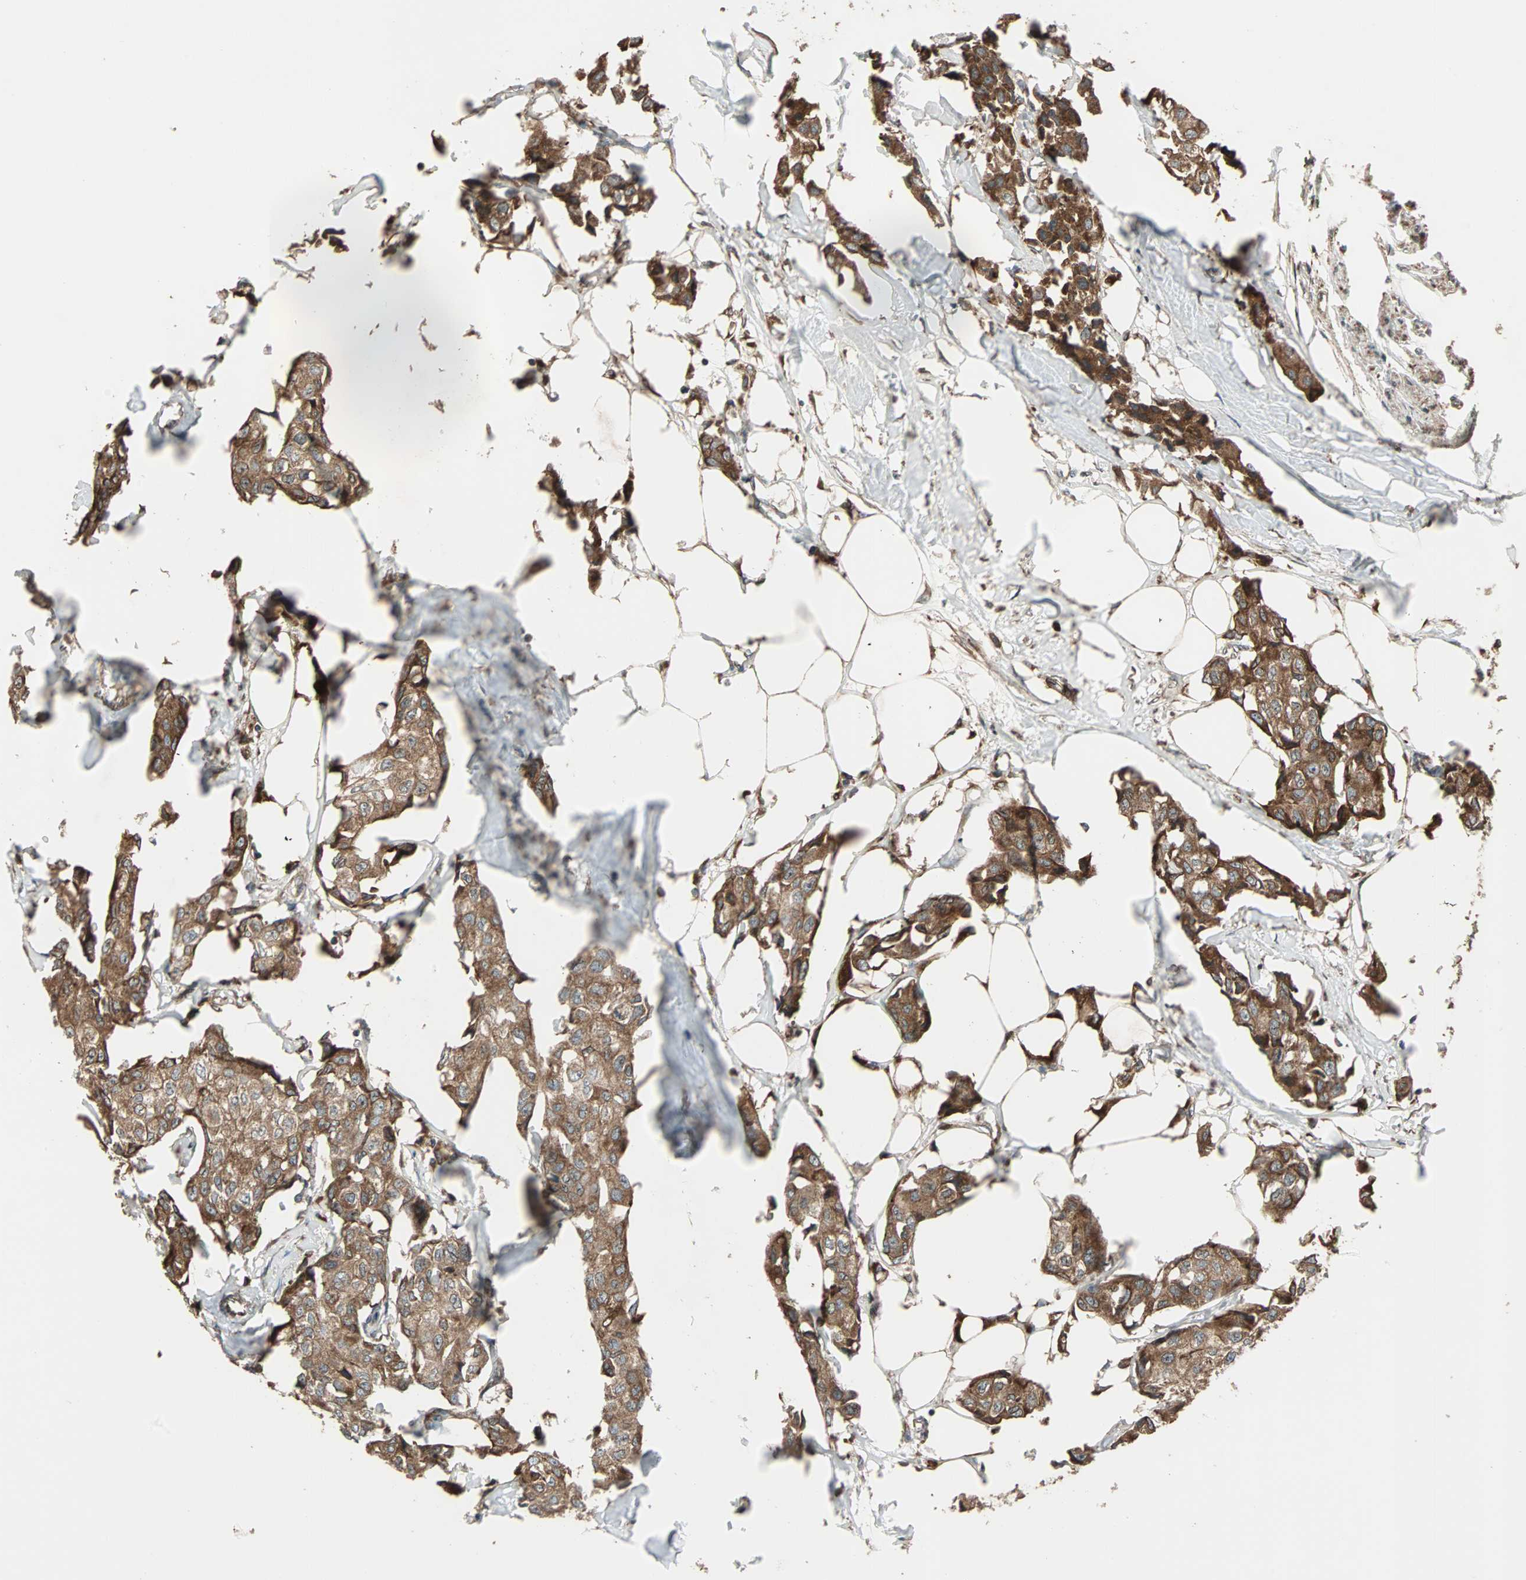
{"staining": {"intensity": "strong", "quantity": ">75%", "location": "cytoplasmic/membranous"}, "tissue": "breast cancer", "cell_type": "Tumor cells", "image_type": "cancer", "snomed": [{"axis": "morphology", "description": "Duct carcinoma"}, {"axis": "topography", "description": "Breast"}], "caption": "Human breast cancer (invasive ductal carcinoma) stained for a protein (brown) reveals strong cytoplasmic/membranous positive staining in about >75% of tumor cells.", "gene": "RAB7A", "patient": {"sex": "female", "age": 80}}